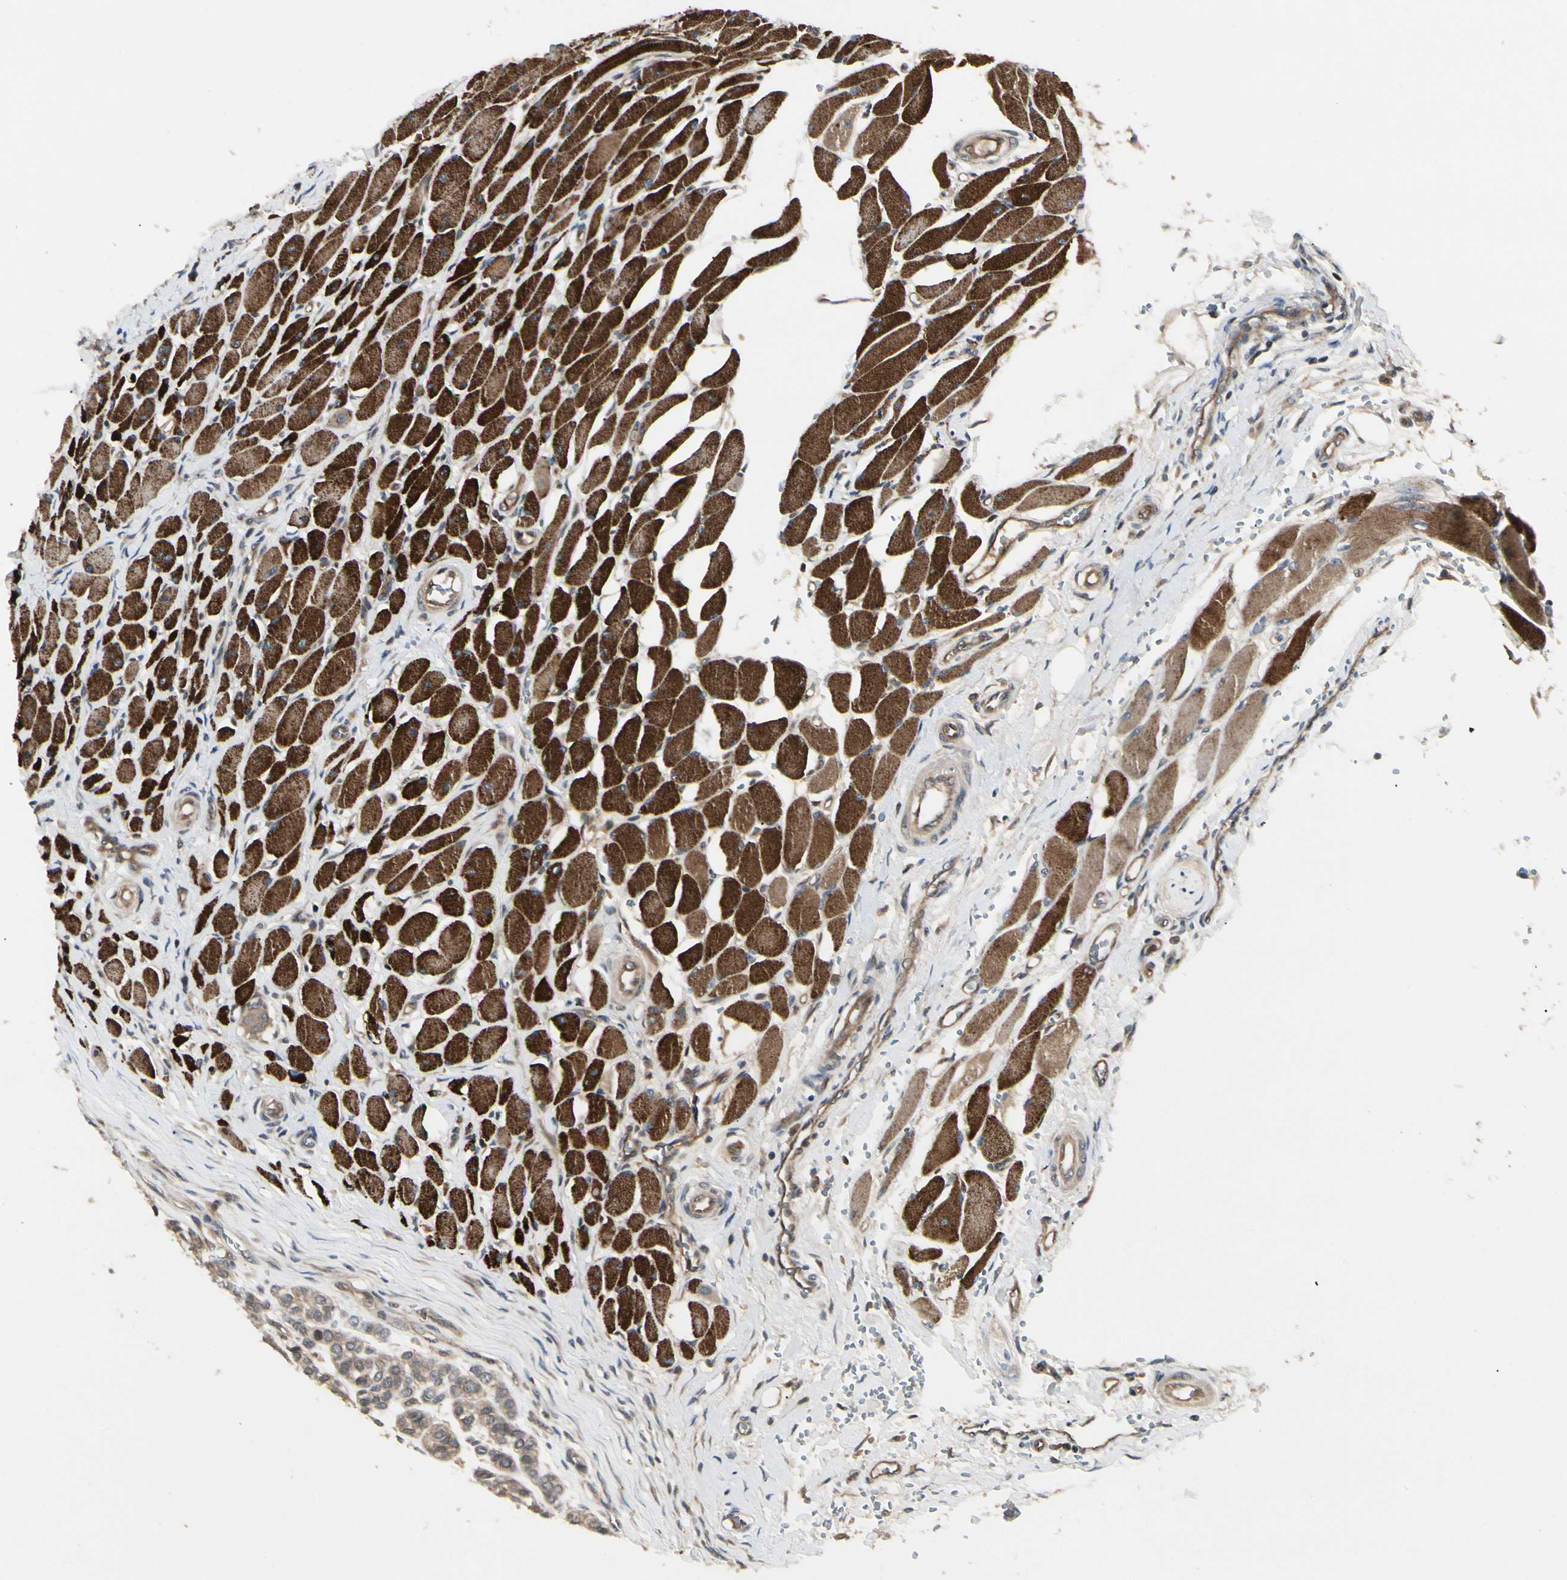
{"staining": {"intensity": "moderate", "quantity": ">75%", "location": "cytoplasmic/membranous"}, "tissue": "head and neck cancer", "cell_type": "Tumor cells", "image_type": "cancer", "snomed": [{"axis": "morphology", "description": "Adenocarcinoma, NOS"}, {"axis": "morphology", "description": "Adenoma, NOS"}, {"axis": "topography", "description": "Head-Neck"}], "caption": "High-magnification brightfield microscopy of head and neck adenocarcinoma stained with DAB (3,3'-diaminobenzidine) (brown) and counterstained with hematoxylin (blue). tumor cells exhibit moderate cytoplasmic/membranous expression is present in about>75% of cells. (DAB IHC, brown staining for protein, blue staining for nuclei).", "gene": "RNF14", "patient": {"sex": "female", "age": 55}}